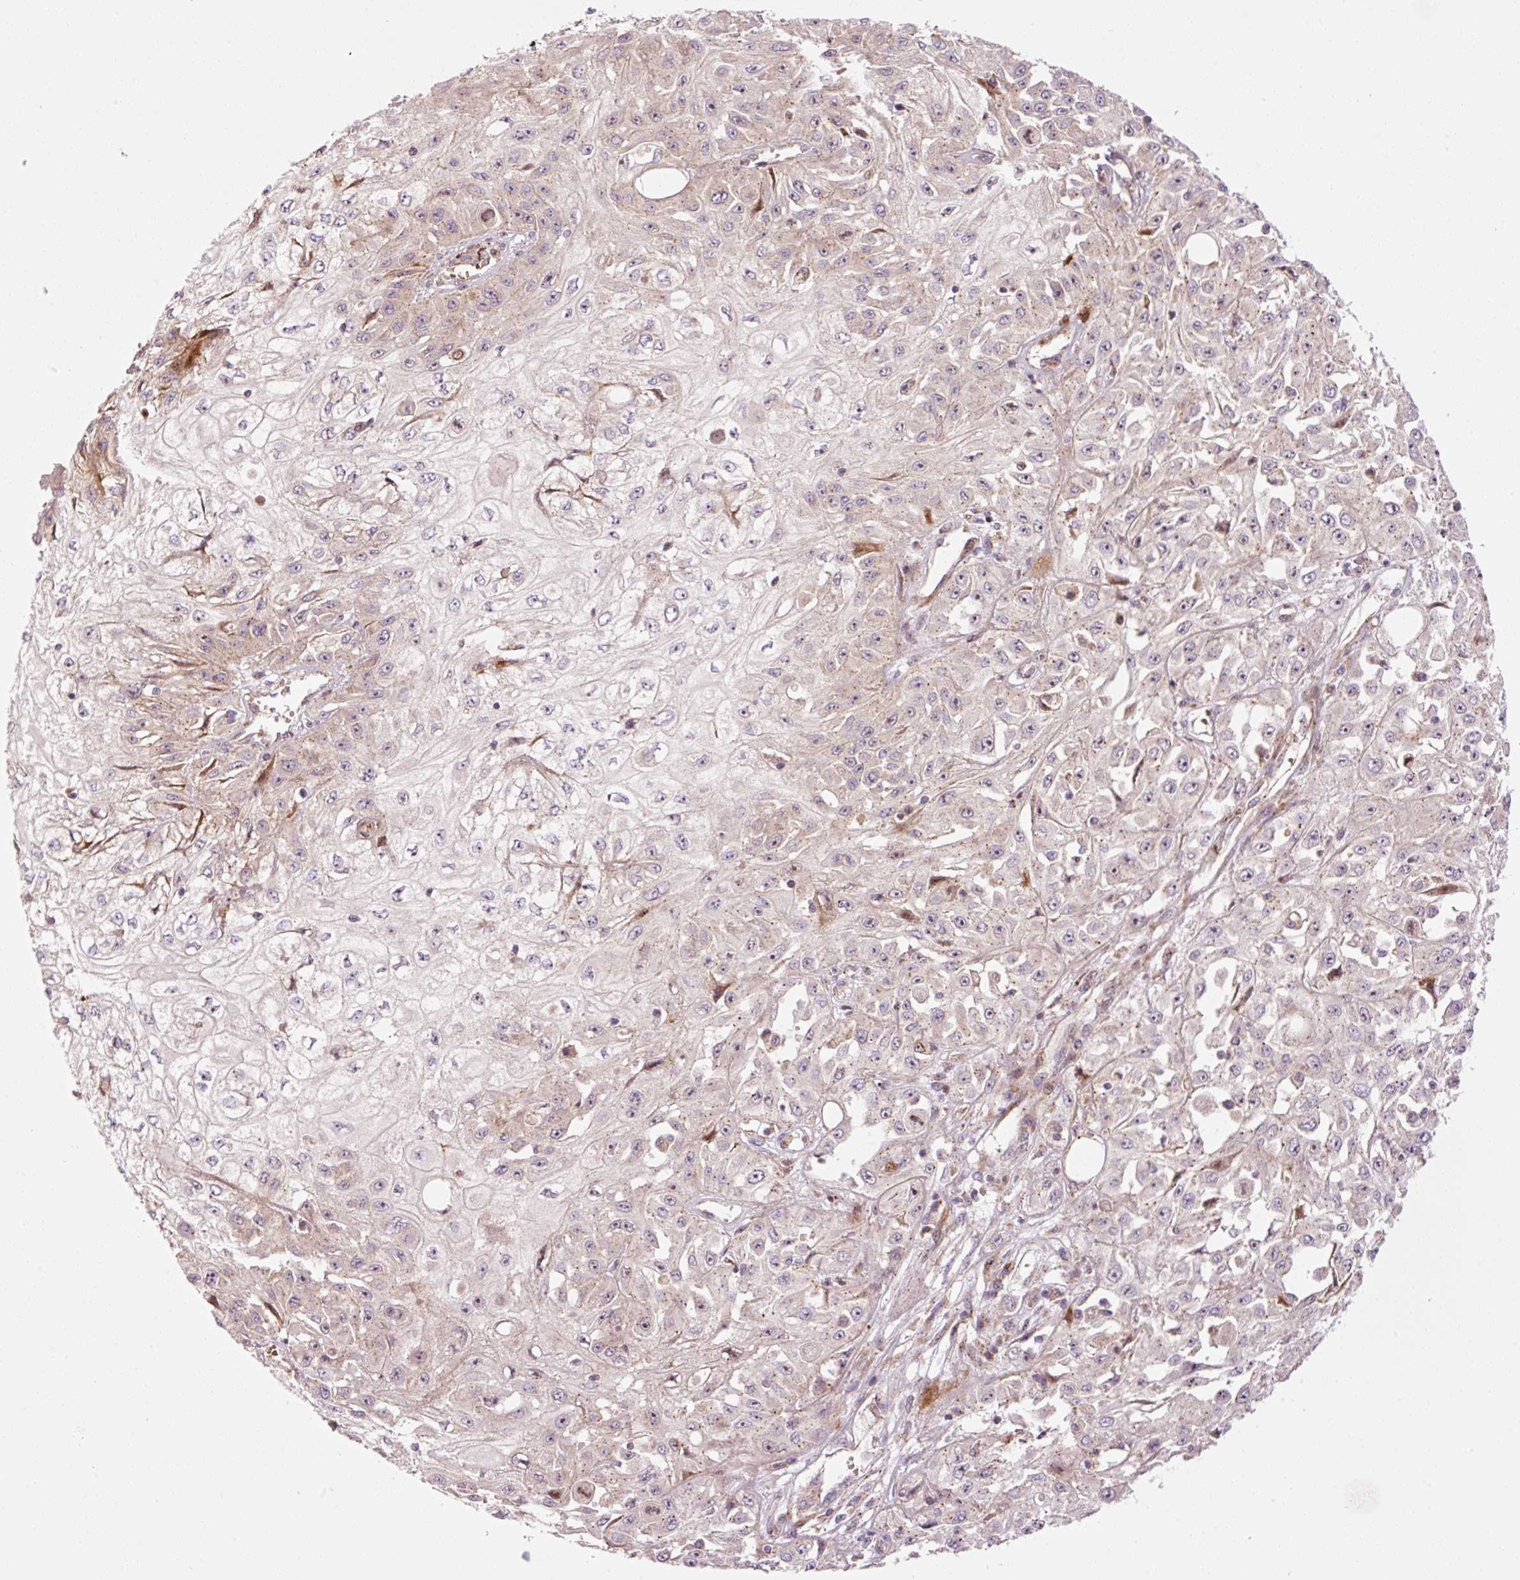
{"staining": {"intensity": "negative", "quantity": "none", "location": "none"}, "tissue": "skin cancer", "cell_type": "Tumor cells", "image_type": "cancer", "snomed": [{"axis": "morphology", "description": "Squamous cell carcinoma, NOS"}, {"axis": "morphology", "description": "Squamous cell carcinoma, metastatic, NOS"}, {"axis": "topography", "description": "Skin"}, {"axis": "topography", "description": "Lymph node"}], "caption": "Immunohistochemistry photomicrograph of human skin cancer stained for a protein (brown), which displays no expression in tumor cells.", "gene": "ANKRD20A1", "patient": {"sex": "male", "age": 75}}